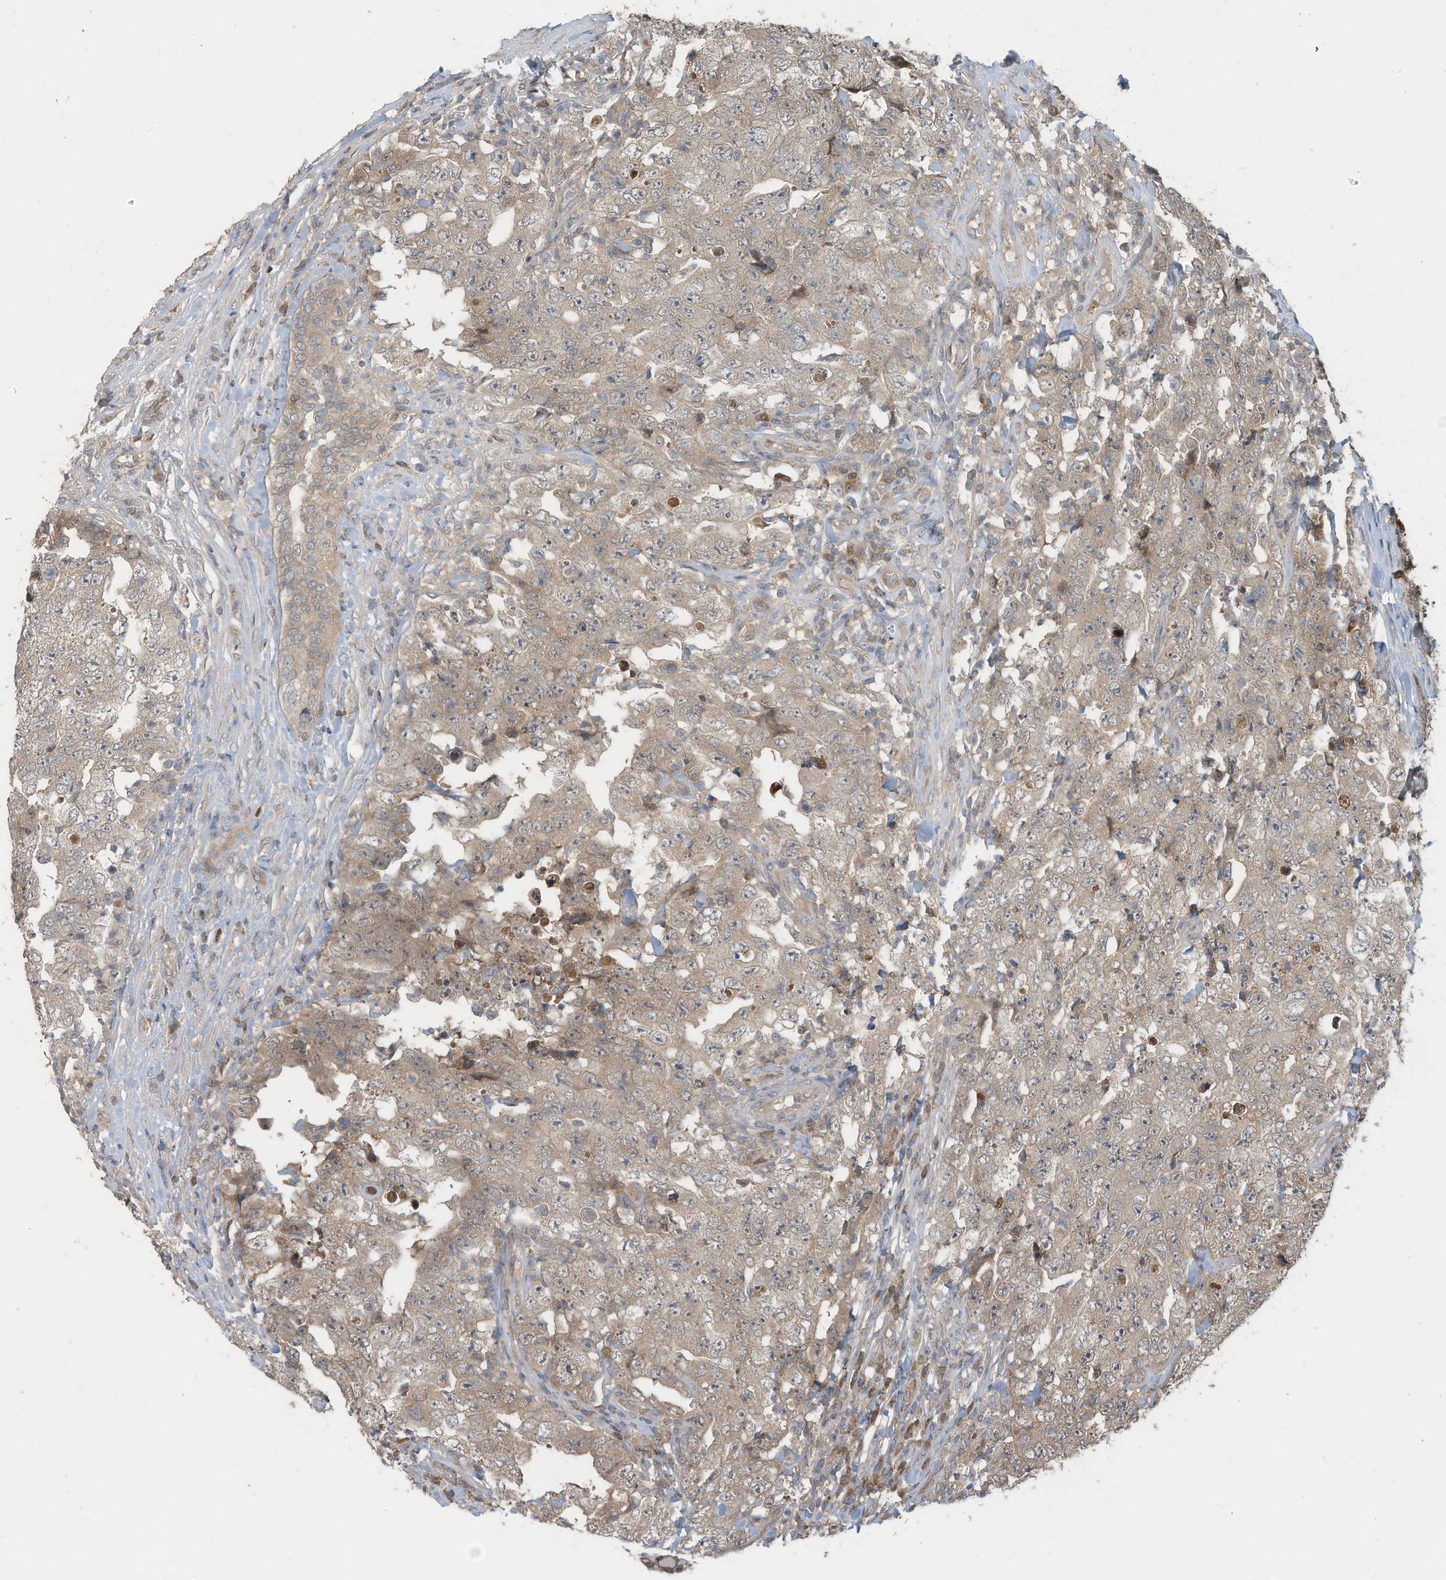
{"staining": {"intensity": "weak", "quantity": ">75%", "location": "cytoplasmic/membranous"}, "tissue": "testis cancer", "cell_type": "Tumor cells", "image_type": "cancer", "snomed": [{"axis": "morphology", "description": "Carcinoma, Embryonal, NOS"}, {"axis": "topography", "description": "Testis"}], "caption": "Protein staining reveals weak cytoplasmic/membranous positivity in approximately >75% of tumor cells in testis embryonal carcinoma.", "gene": "ERI2", "patient": {"sex": "male", "age": 26}}